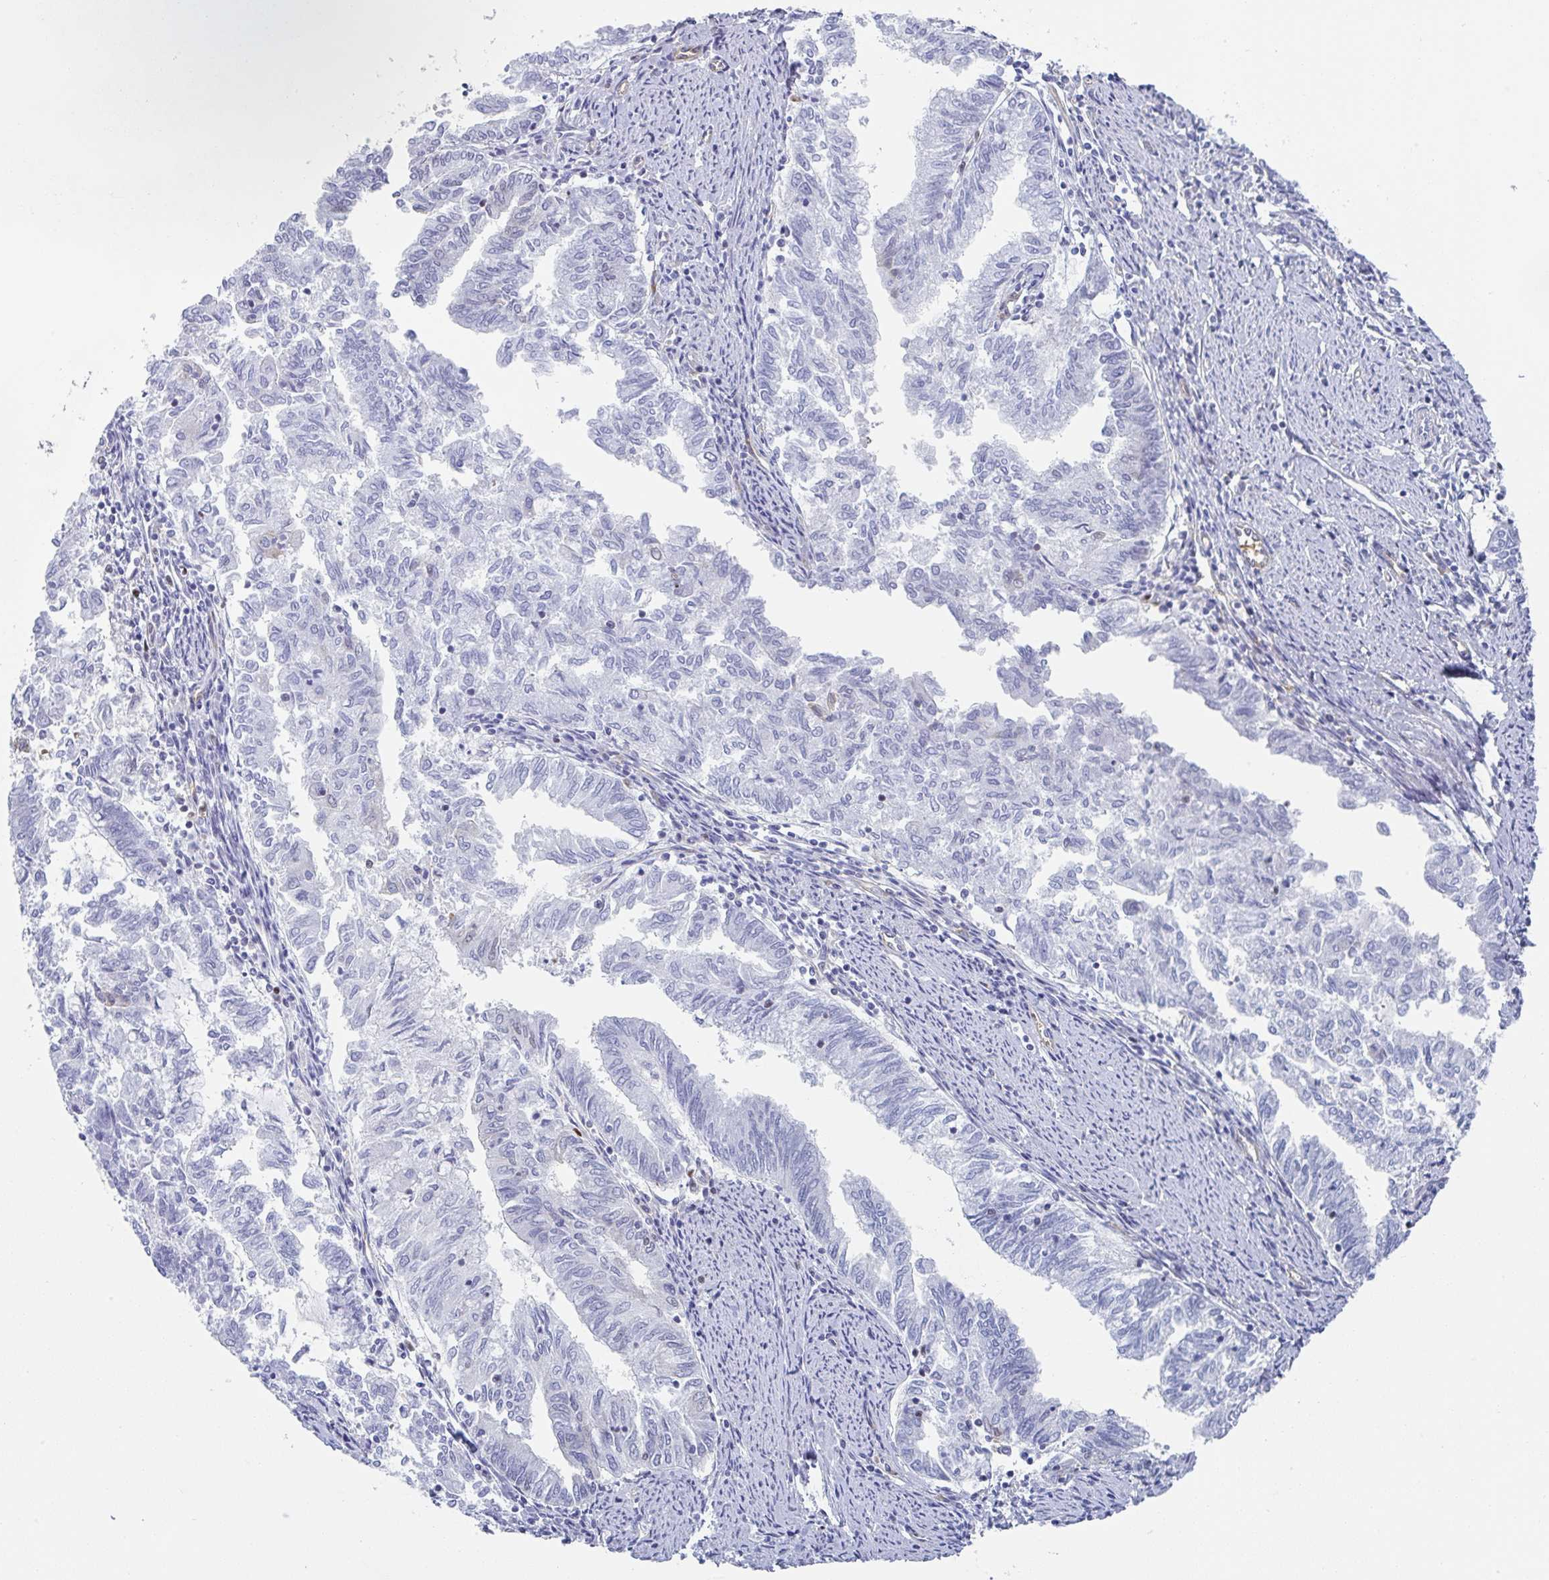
{"staining": {"intensity": "negative", "quantity": "none", "location": "none"}, "tissue": "endometrial cancer", "cell_type": "Tumor cells", "image_type": "cancer", "snomed": [{"axis": "morphology", "description": "Adenocarcinoma, NOS"}, {"axis": "topography", "description": "Endometrium"}], "caption": "Protein analysis of endometrial cancer (adenocarcinoma) displays no significant expression in tumor cells. (DAB IHC, high magnification).", "gene": "AMPD2", "patient": {"sex": "female", "age": 79}}